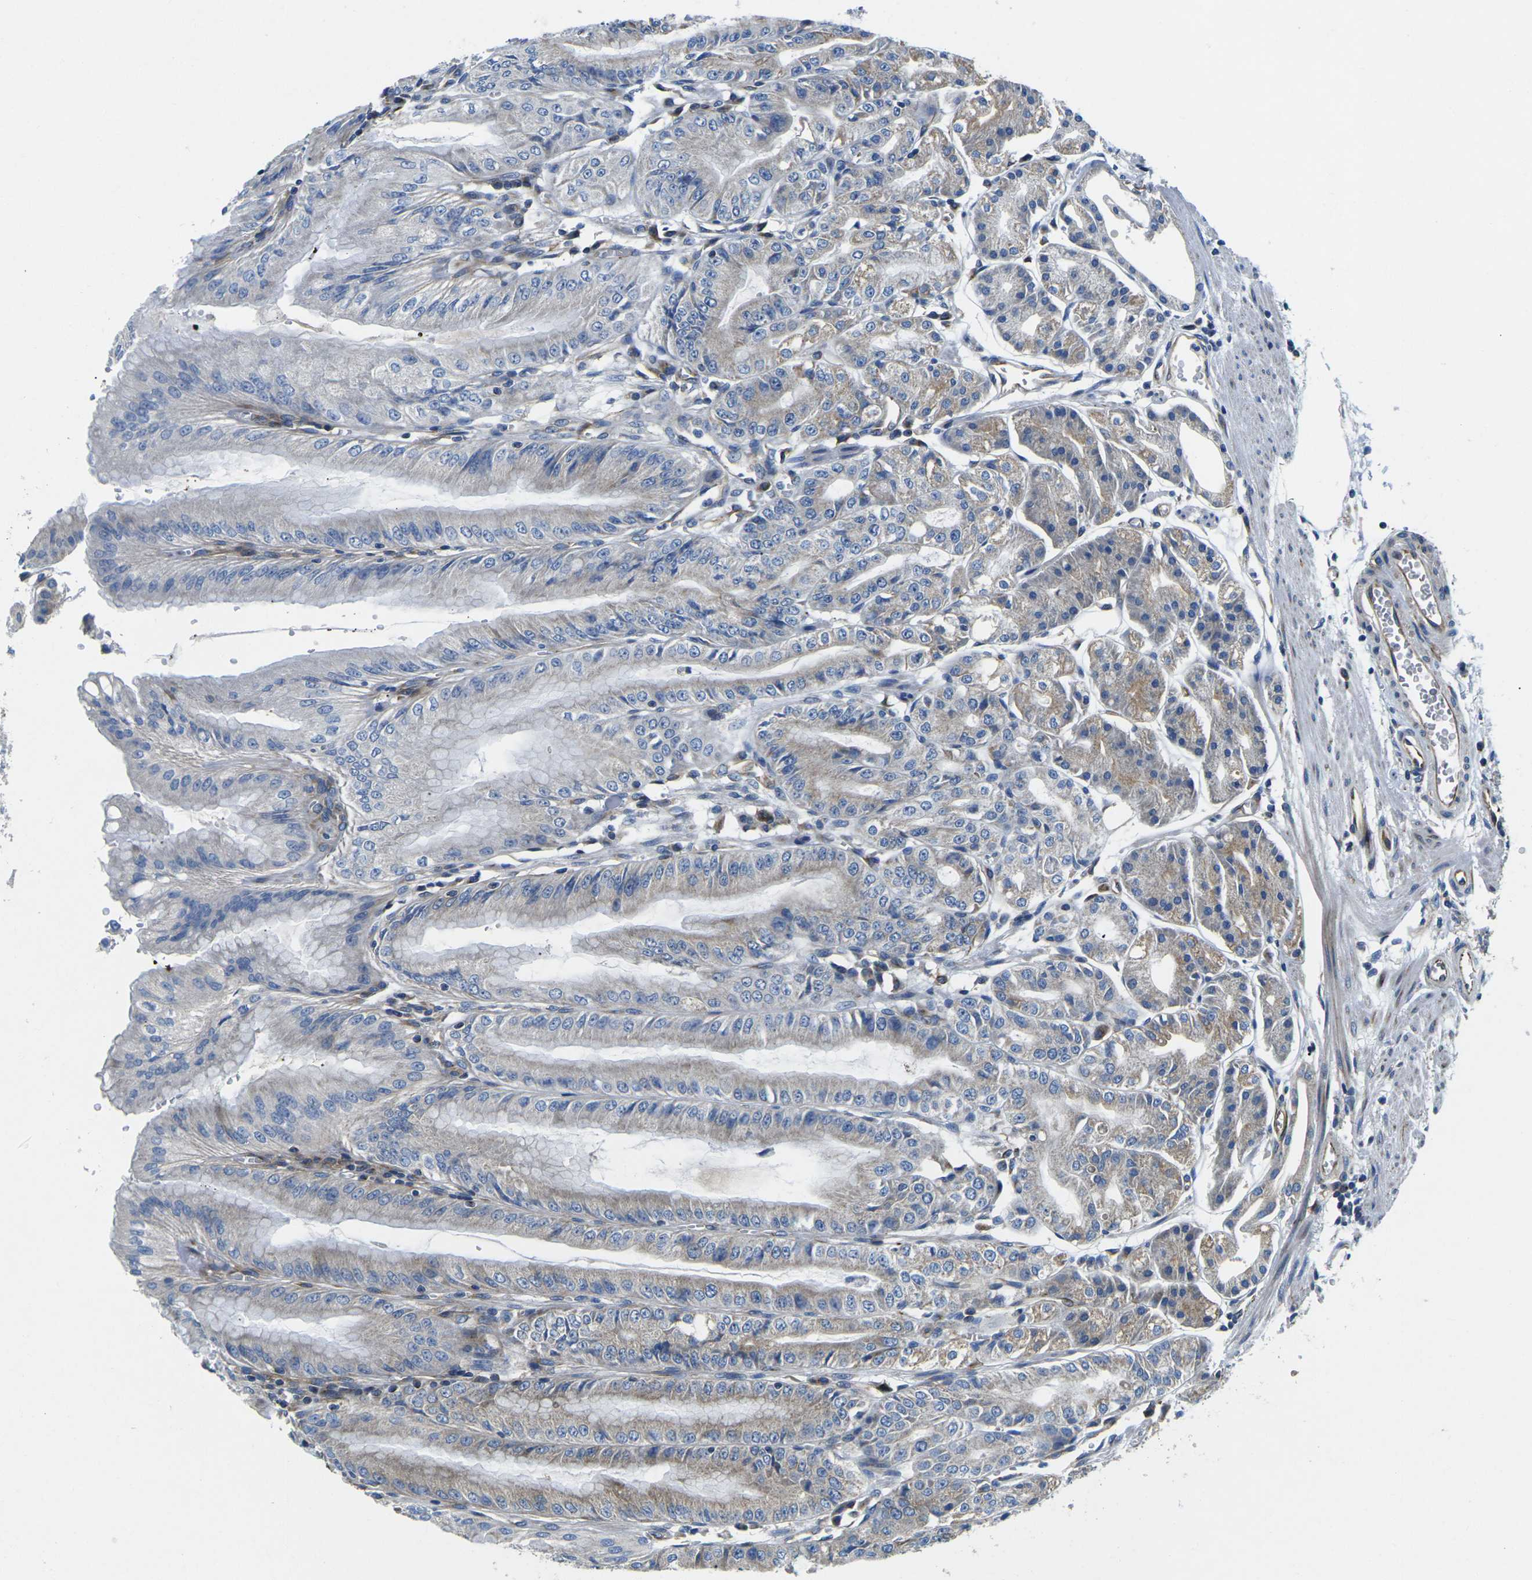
{"staining": {"intensity": "moderate", "quantity": "25%-75%", "location": "cytoplasmic/membranous"}, "tissue": "stomach", "cell_type": "Glandular cells", "image_type": "normal", "snomed": [{"axis": "morphology", "description": "Normal tissue, NOS"}, {"axis": "topography", "description": "Stomach, lower"}], "caption": "Approximately 25%-75% of glandular cells in benign stomach show moderate cytoplasmic/membranous protein expression as visualized by brown immunohistochemical staining.", "gene": "TMEFF2", "patient": {"sex": "male", "age": 71}}